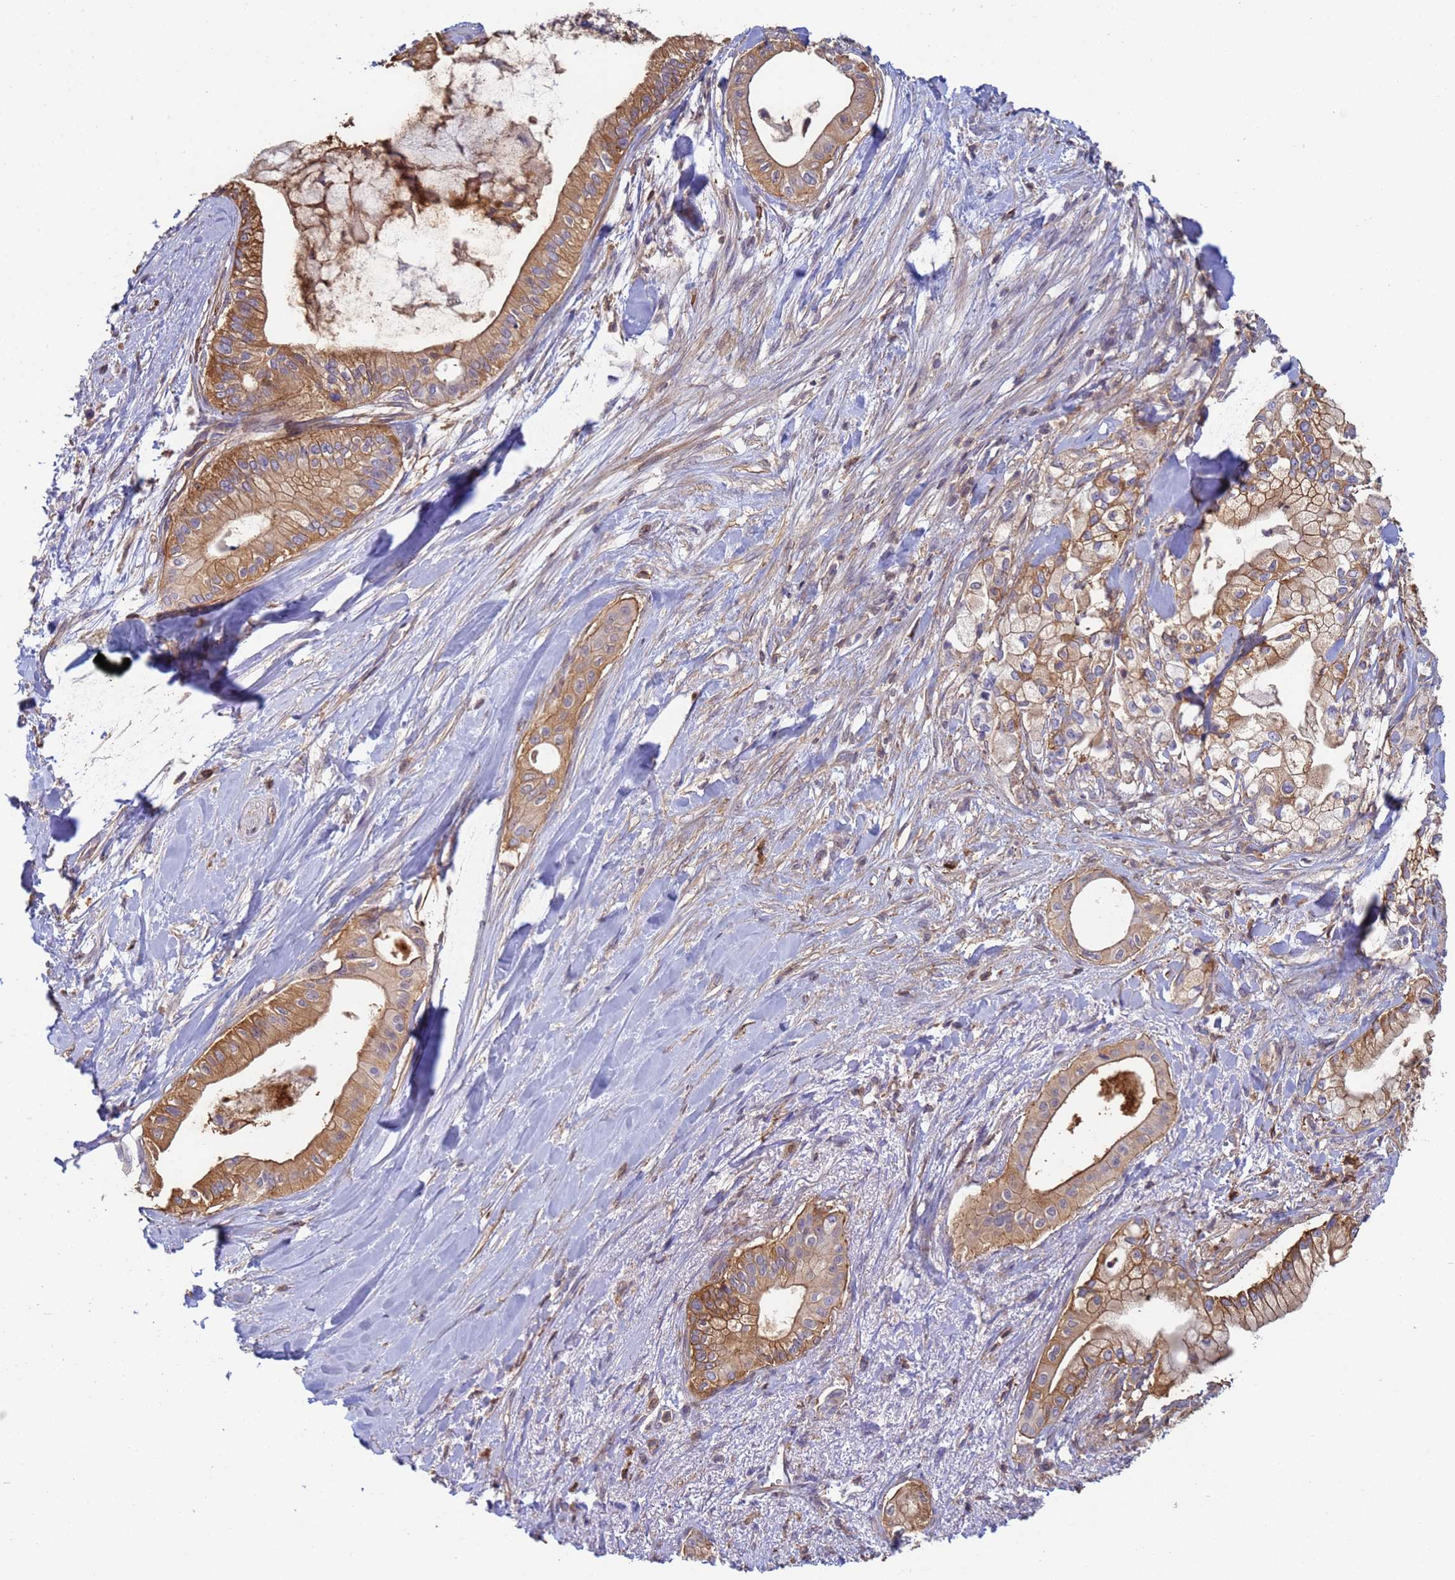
{"staining": {"intensity": "strong", "quantity": ">75%", "location": "cytoplasmic/membranous"}, "tissue": "pancreatic cancer", "cell_type": "Tumor cells", "image_type": "cancer", "snomed": [{"axis": "morphology", "description": "Adenocarcinoma, NOS"}, {"axis": "topography", "description": "Pancreas"}], "caption": "A brown stain shows strong cytoplasmic/membranous positivity of a protein in human pancreatic adenocarcinoma tumor cells.", "gene": "ZNG1B", "patient": {"sex": "male", "age": 78}}